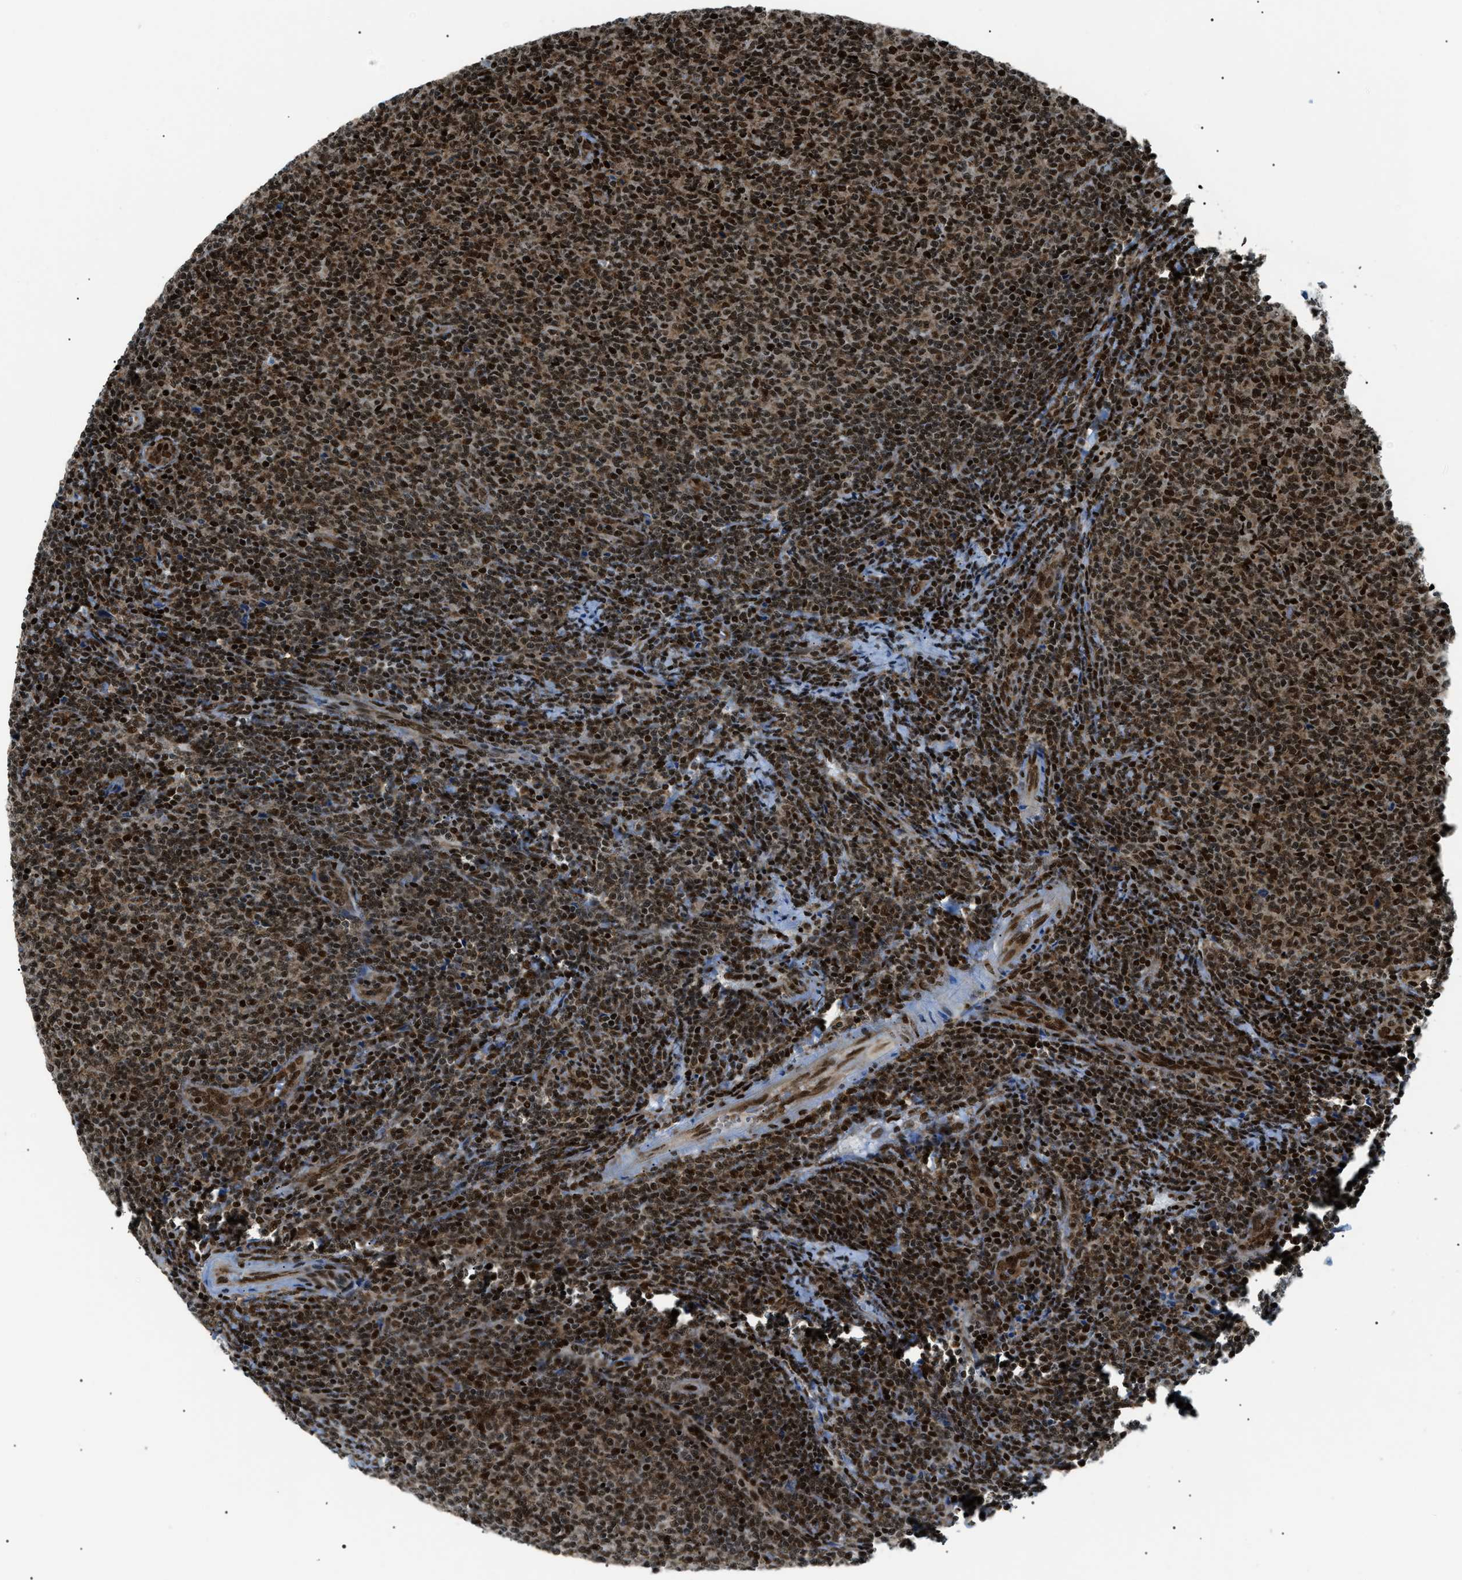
{"staining": {"intensity": "strong", "quantity": ">75%", "location": "nuclear"}, "tissue": "lymphoma", "cell_type": "Tumor cells", "image_type": "cancer", "snomed": [{"axis": "morphology", "description": "Malignant lymphoma, non-Hodgkin's type, Low grade"}, {"axis": "topography", "description": "Lymph node"}], "caption": "About >75% of tumor cells in human lymphoma show strong nuclear protein positivity as visualized by brown immunohistochemical staining.", "gene": "HNRNPK", "patient": {"sex": "male", "age": 66}}